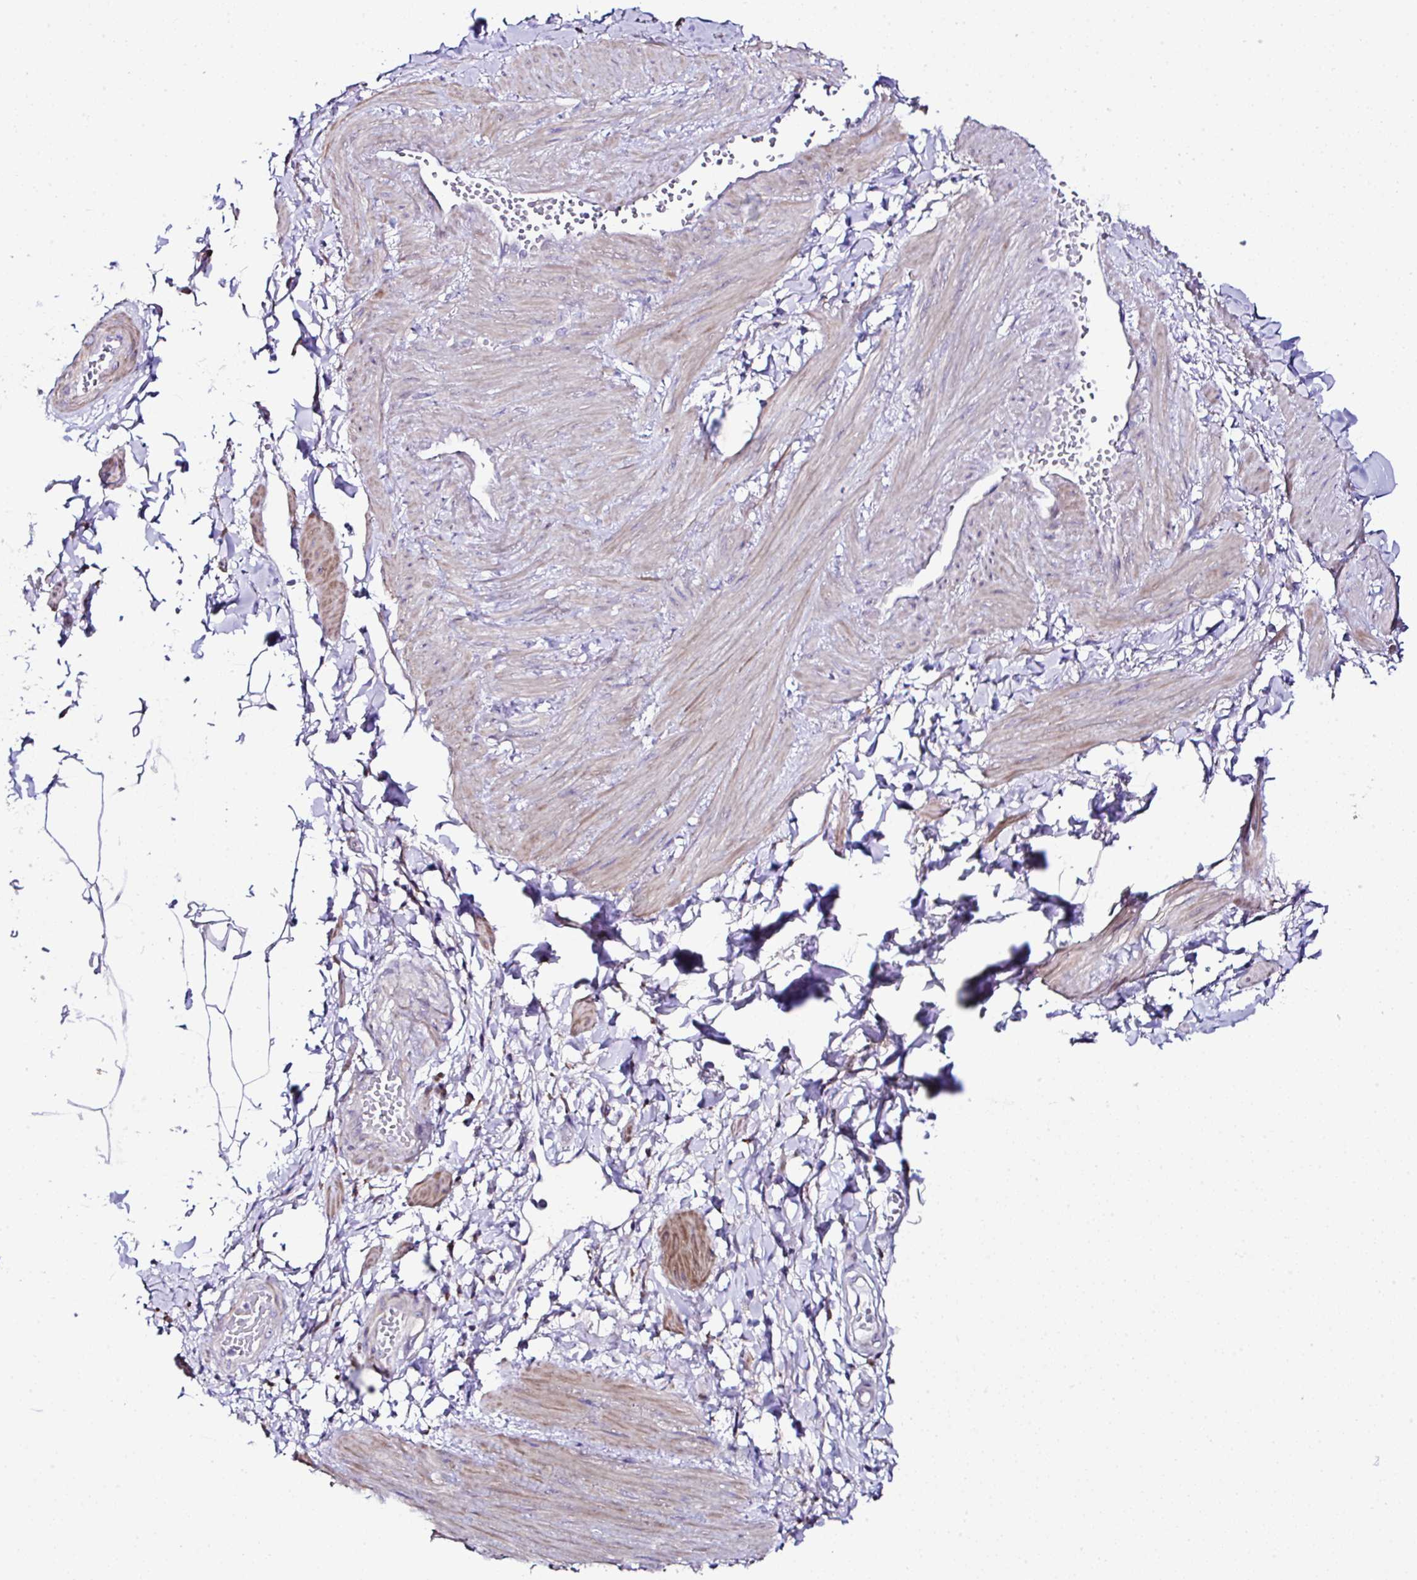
{"staining": {"intensity": "negative", "quantity": "none", "location": "none"}, "tissue": "adipose tissue", "cell_type": "Adipocytes", "image_type": "normal", "snomed": [{"axis": "morphology", "description": "Normal tissue, NOS"}, {"axis": "topography", "description": "Epididymis"}, {"axis": "topography", "description": "Peripheral nerve tissue"}], "caption": "Immunohistochemical staining of unremarkable adipose tissue exhibits no significant expression in adipocytes. (DAB (3,3'-diaminobenzidine) IHC with hematoxylin counter stain).", "gene": "OR4P4", "patient": {"sex": "male", "age": 32}}